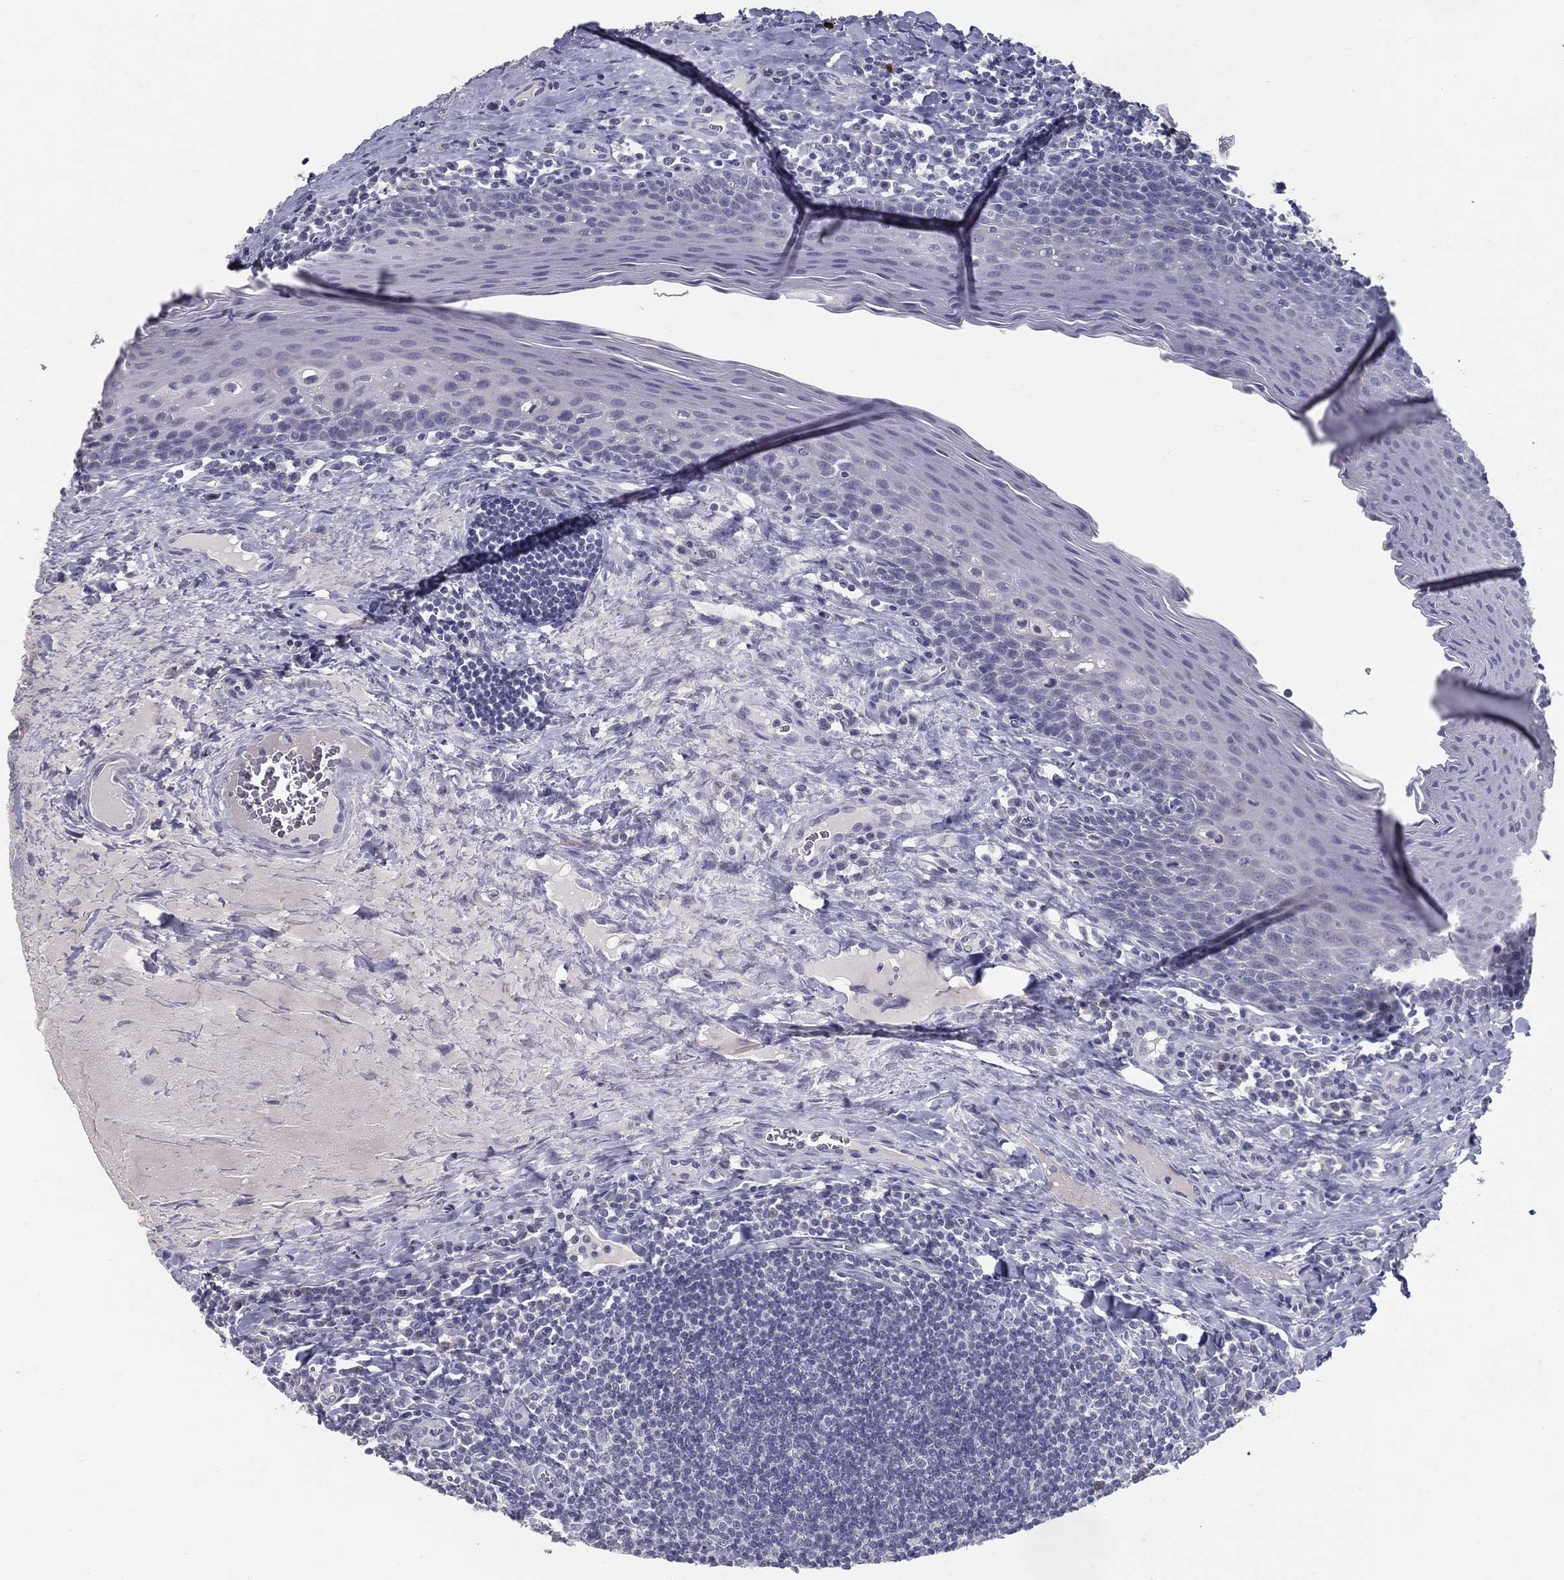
{"staining": {"intensity": "negative", "quantity": "none", "location": "none"}, "tissue": "tonsil", "cell_type": "Germinal center cells", "image_type": "normal", "snomed": [{"axis": "morphology", "description": "Normal tissue, NOS"}, {"axis": "morphology", "description": "Inflammation, NOS"}, {"axis": "topography", "description": "Tonsil"}], "caption": "This is an immunohistochemistry (IHC) micrograph of benign human tonsil. There is no positivity in germinal center cells.", "gene": "ACE2", "patient": {"sex": "female", "age": 31}}